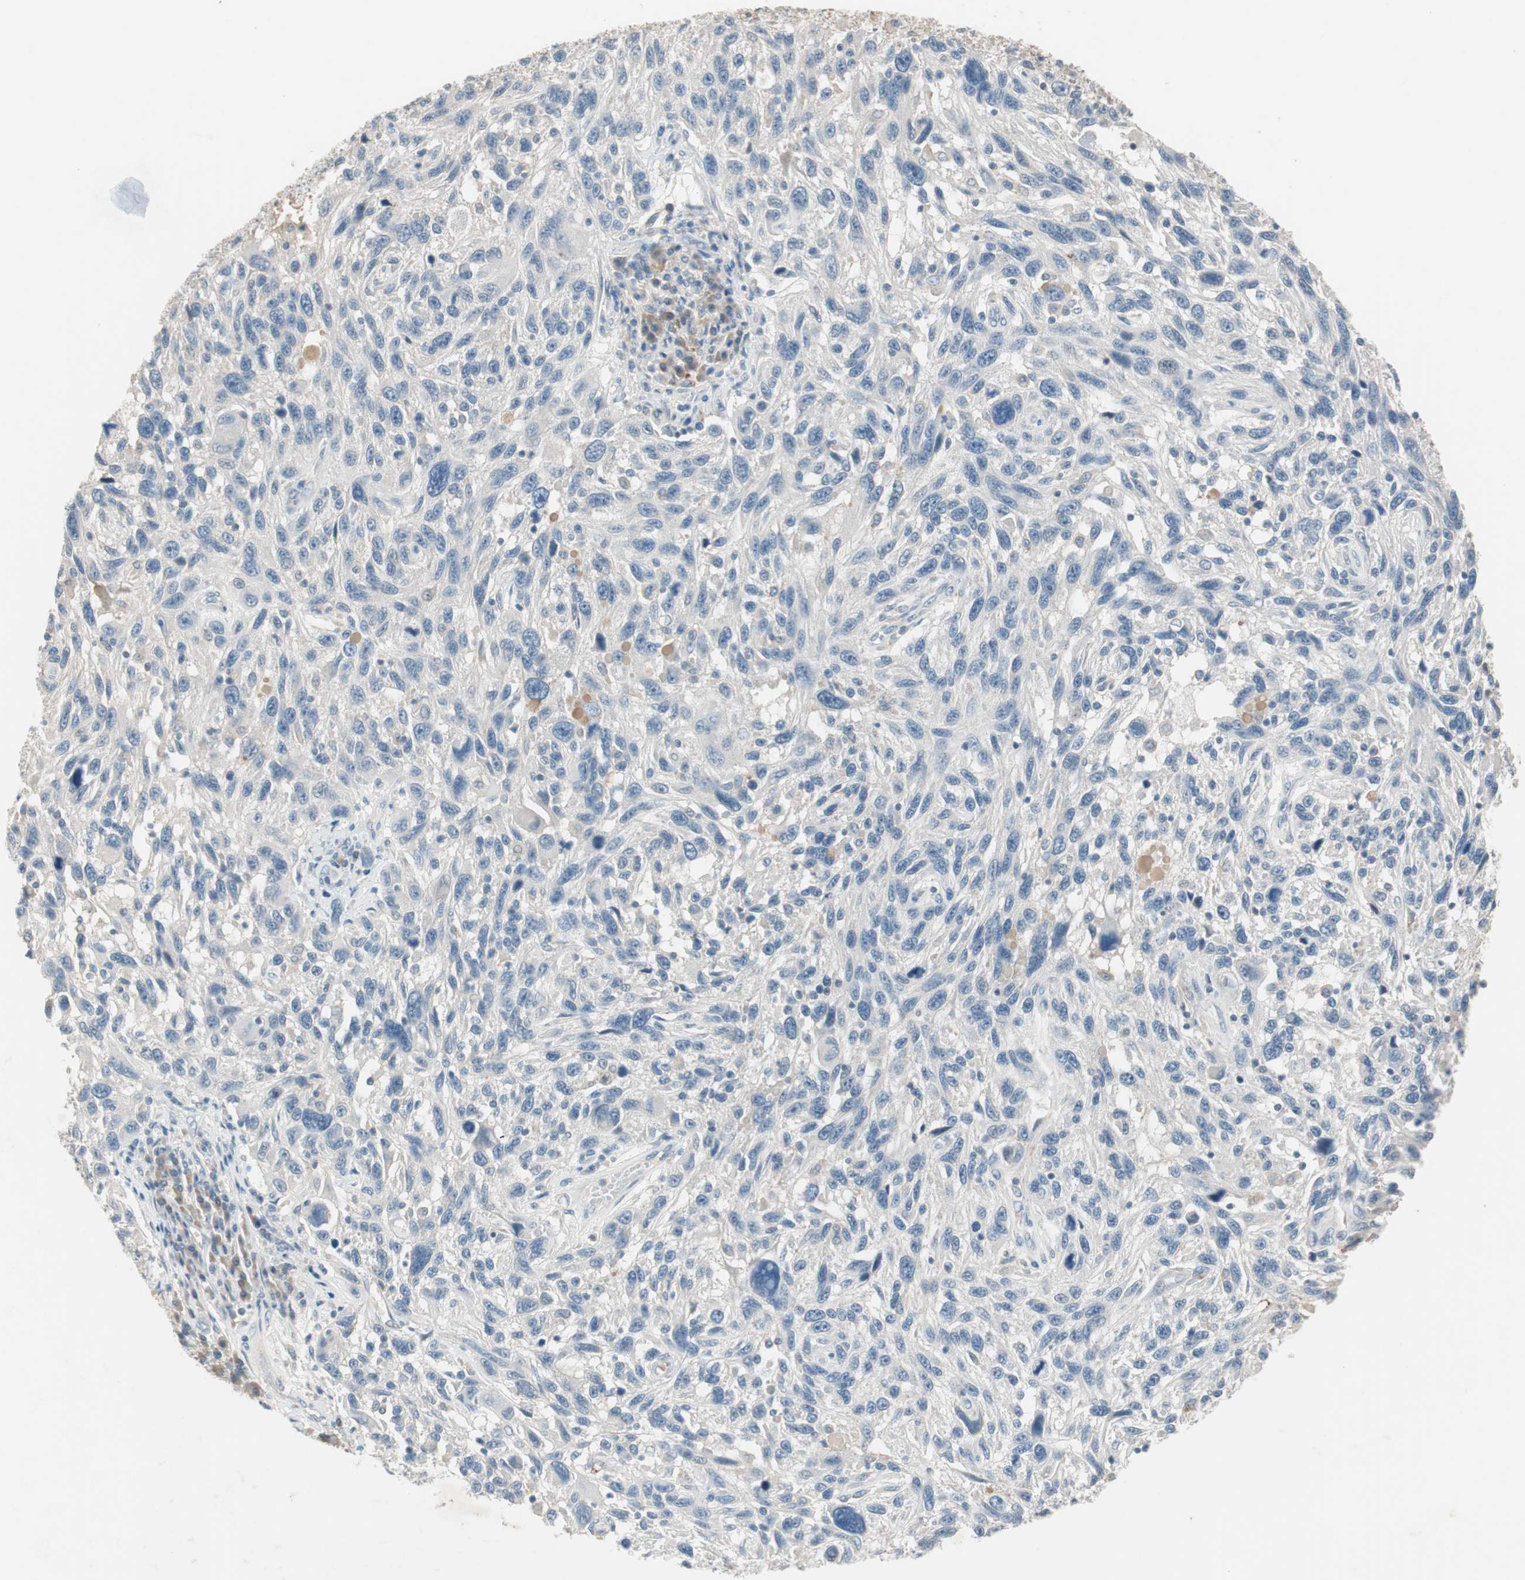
{"staining": {"intensity": "negative", "quantity": "none", "location": "none"}, "tissue": "melanoma", "cell_type": "Tumor cells", "image_type": "cancer", "snomed": [{"axis": "morphology", "description": "Malignant melanoma, NOS"}, {"axis": "topography", "description": "Skin"}], "caption": "An immunohistochemistry image of malignant melanoma is shown. There is no staining in tumor cells of malignant melanoma.", "gene": "KHK", "patient": {"sex": "male", "age": 53}}